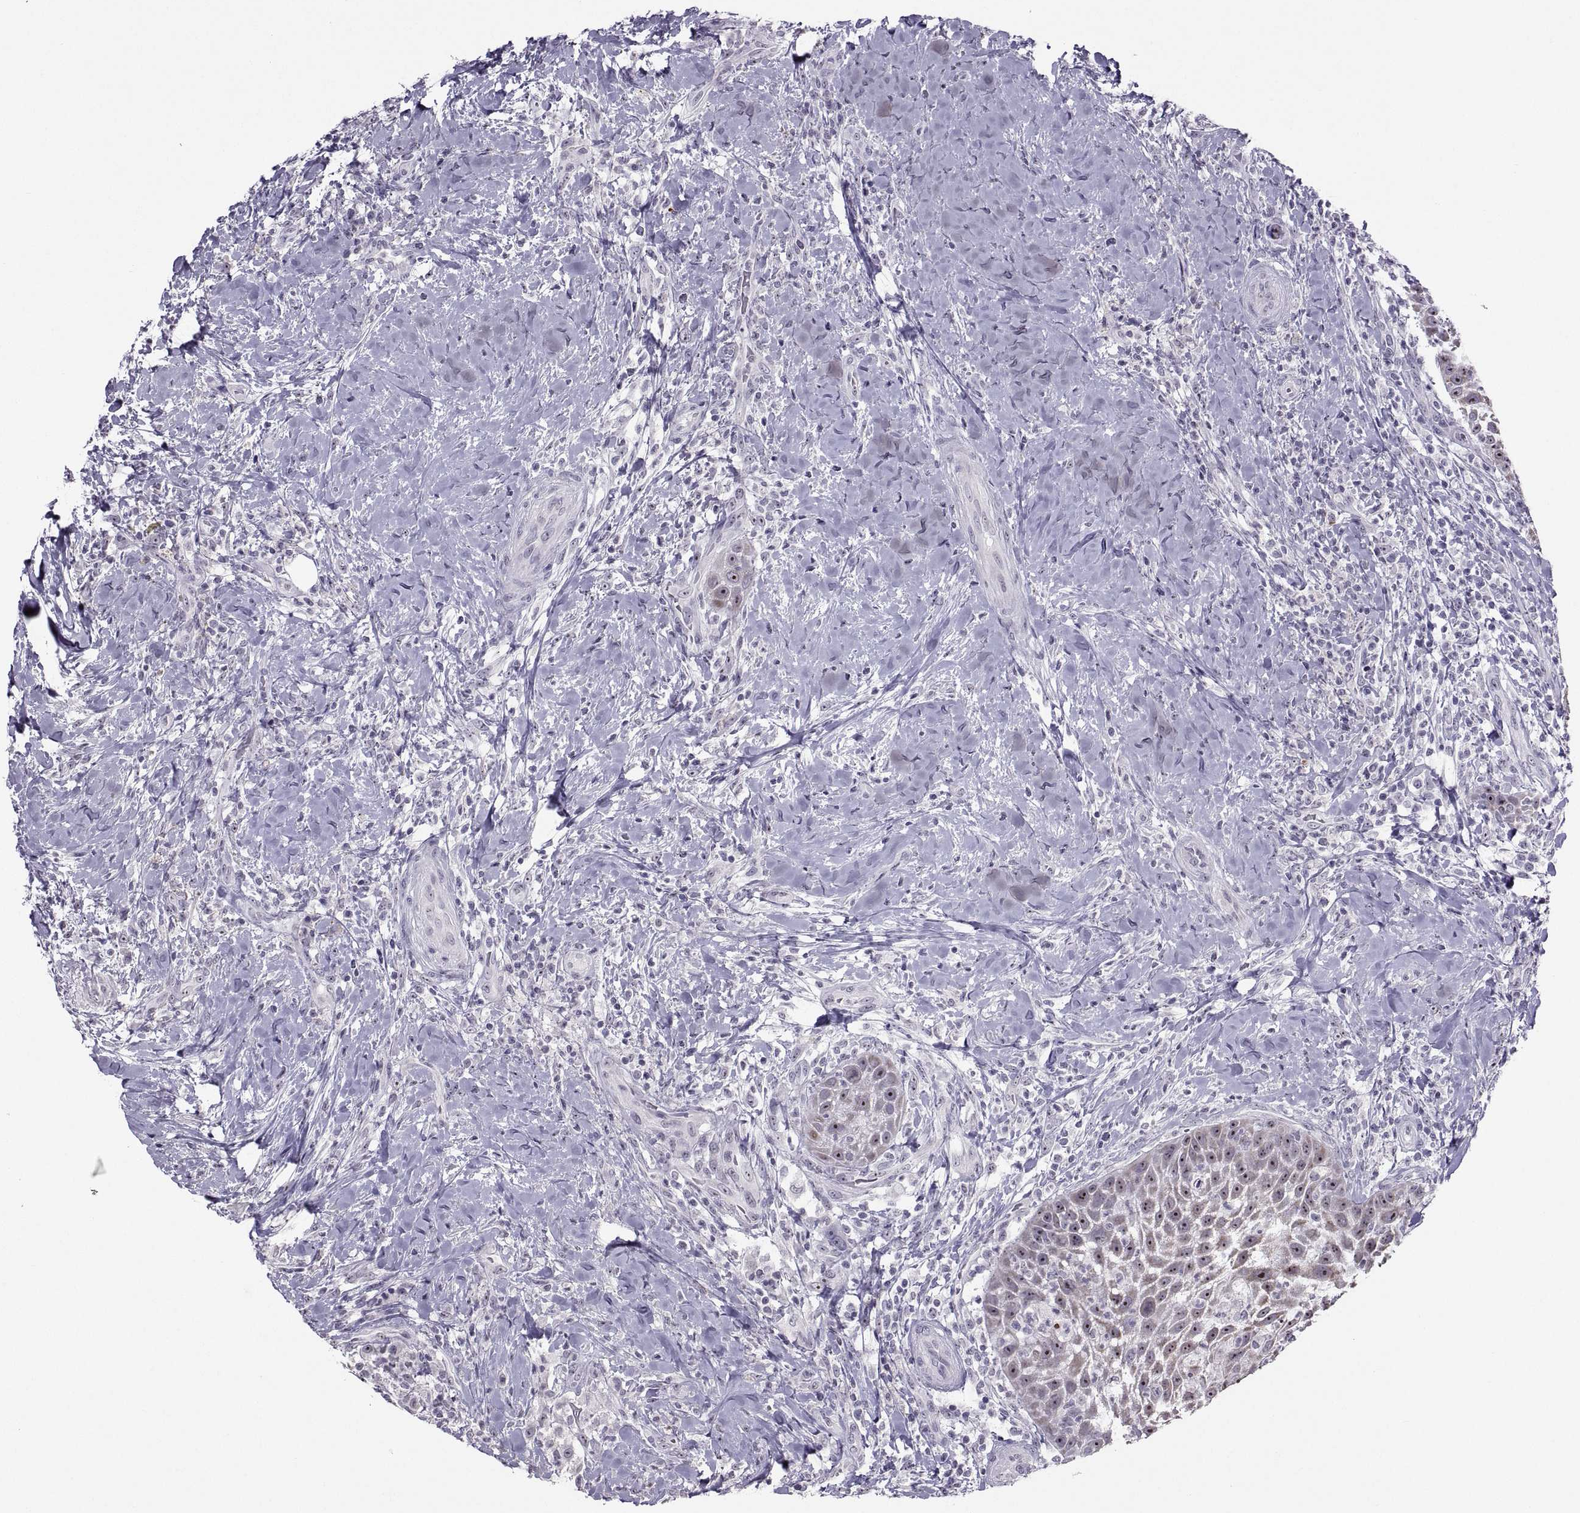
{"staining": {"intensity": "moderate", "quantity": "25%-75%", "location": "nuclear"}, "tissue": "head and neck cancer", "cell_type": "Tumor cells", "image_type": "cancer", "snomed": [{"axis": "morphology", "description": "Squamous cell carcinoma, NOS"}, {"axis": "topography", "description": "Head-Neck"}], "caption": "Head and neck squamous cell carcinoma was stained to show a protein in brown. There is medium levels of moderate nuclear expression in approximately 25%-75% of tumor cells.", "gene": "ASIC2", "patient": {"sex": "male", "age": 69}}